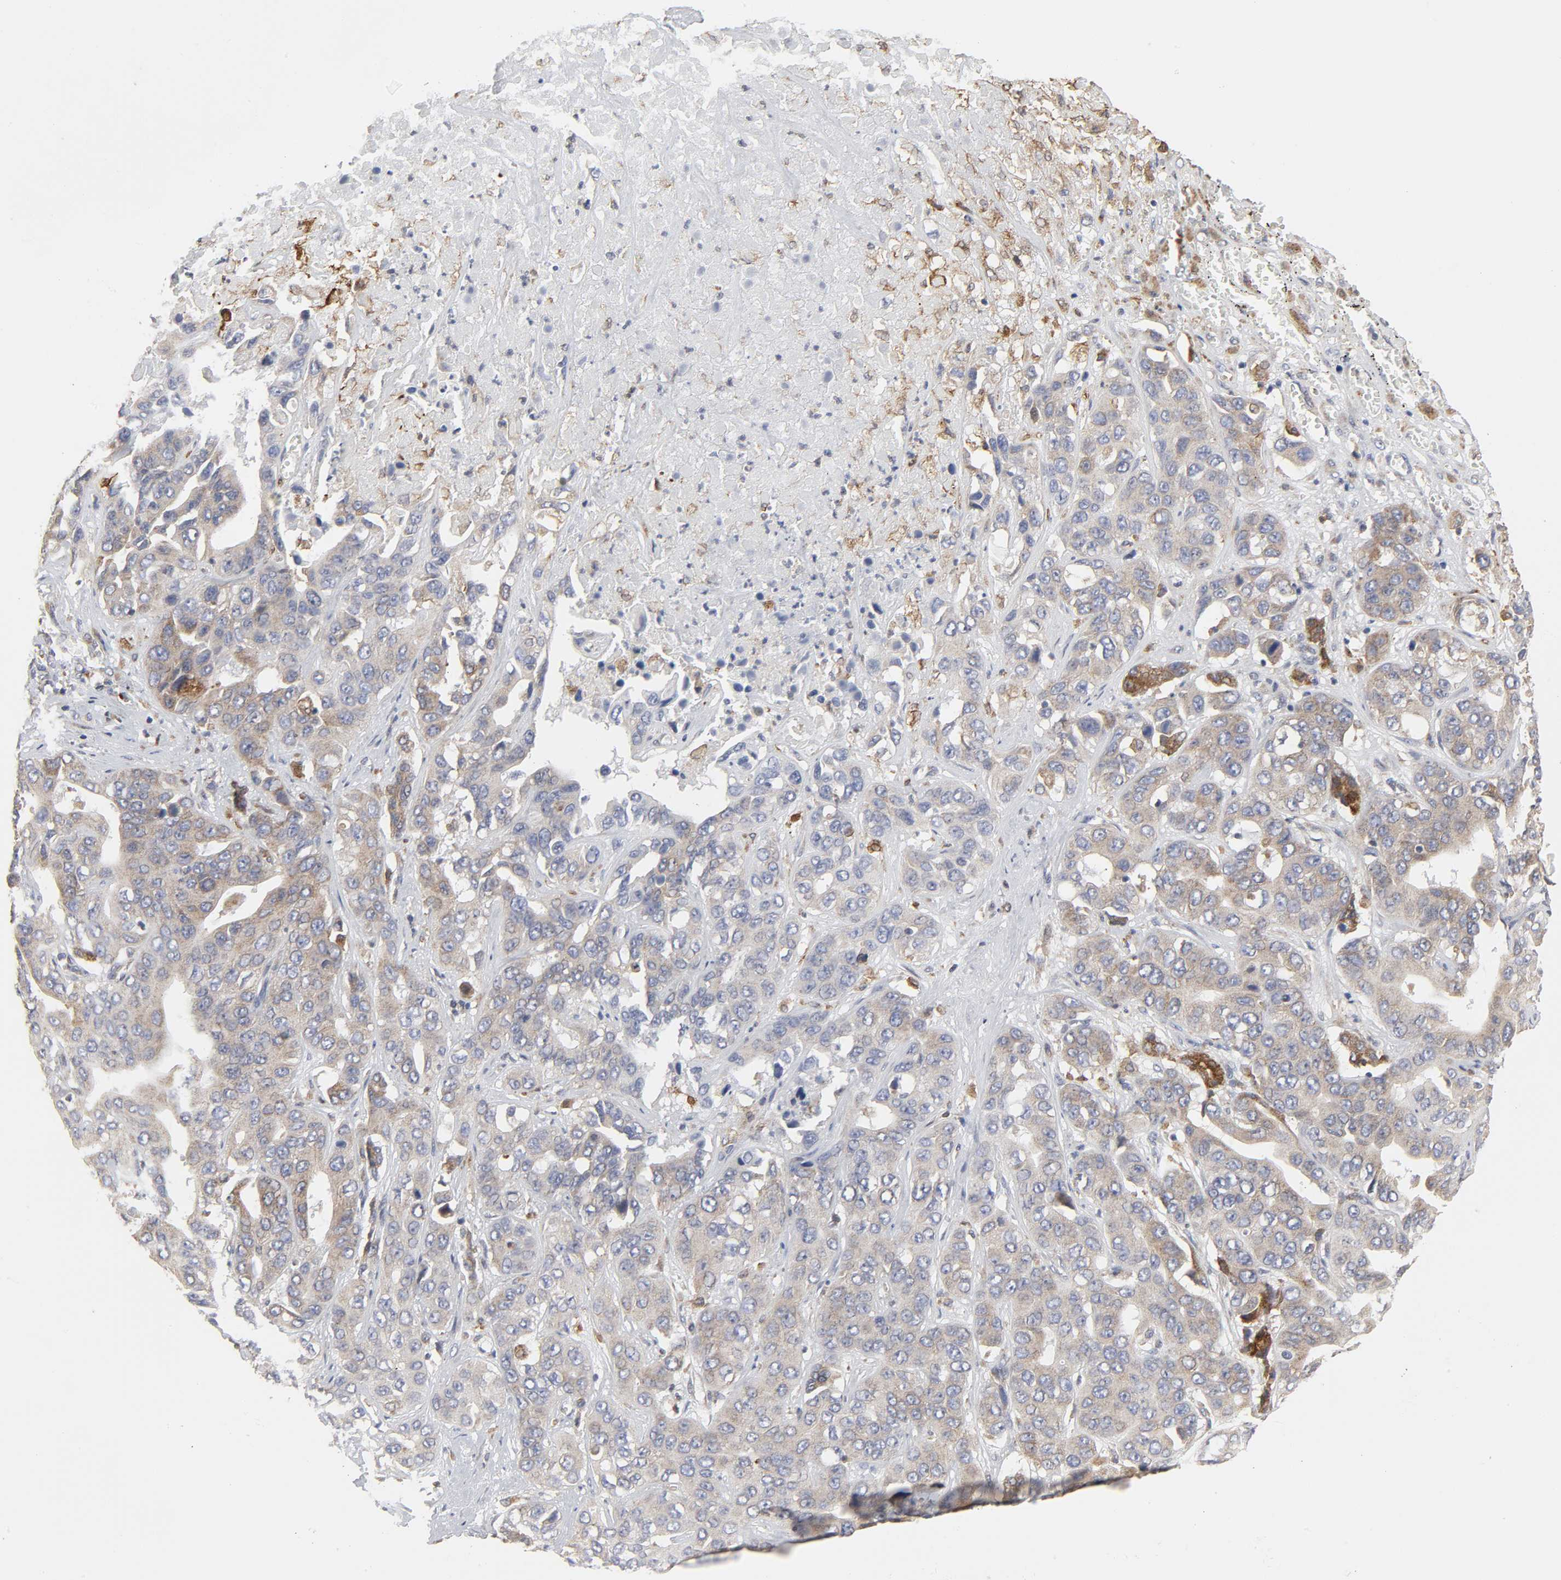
{"staining": {"intensity": "weak", "quantity": ">75%", "location": "cytoplasmic/membranous"}, "tissue": "liver cancer", "cell_type": "Tumor cells", "image_type": "cancer", "snomed": [{"axis": "morphology", "description": "Cholangiocarcinoma"}, {"axis": "topography", "description": "Liver"}], "caption": "Cholangiocarcinoma (liver) stained with immunohistochemistry (IHC) exhibits weak cytoplasmic/membranous positivity in about >75% of tumor cells.", "gene": "POR", "patient": {"sex": "female", "age": 52}}